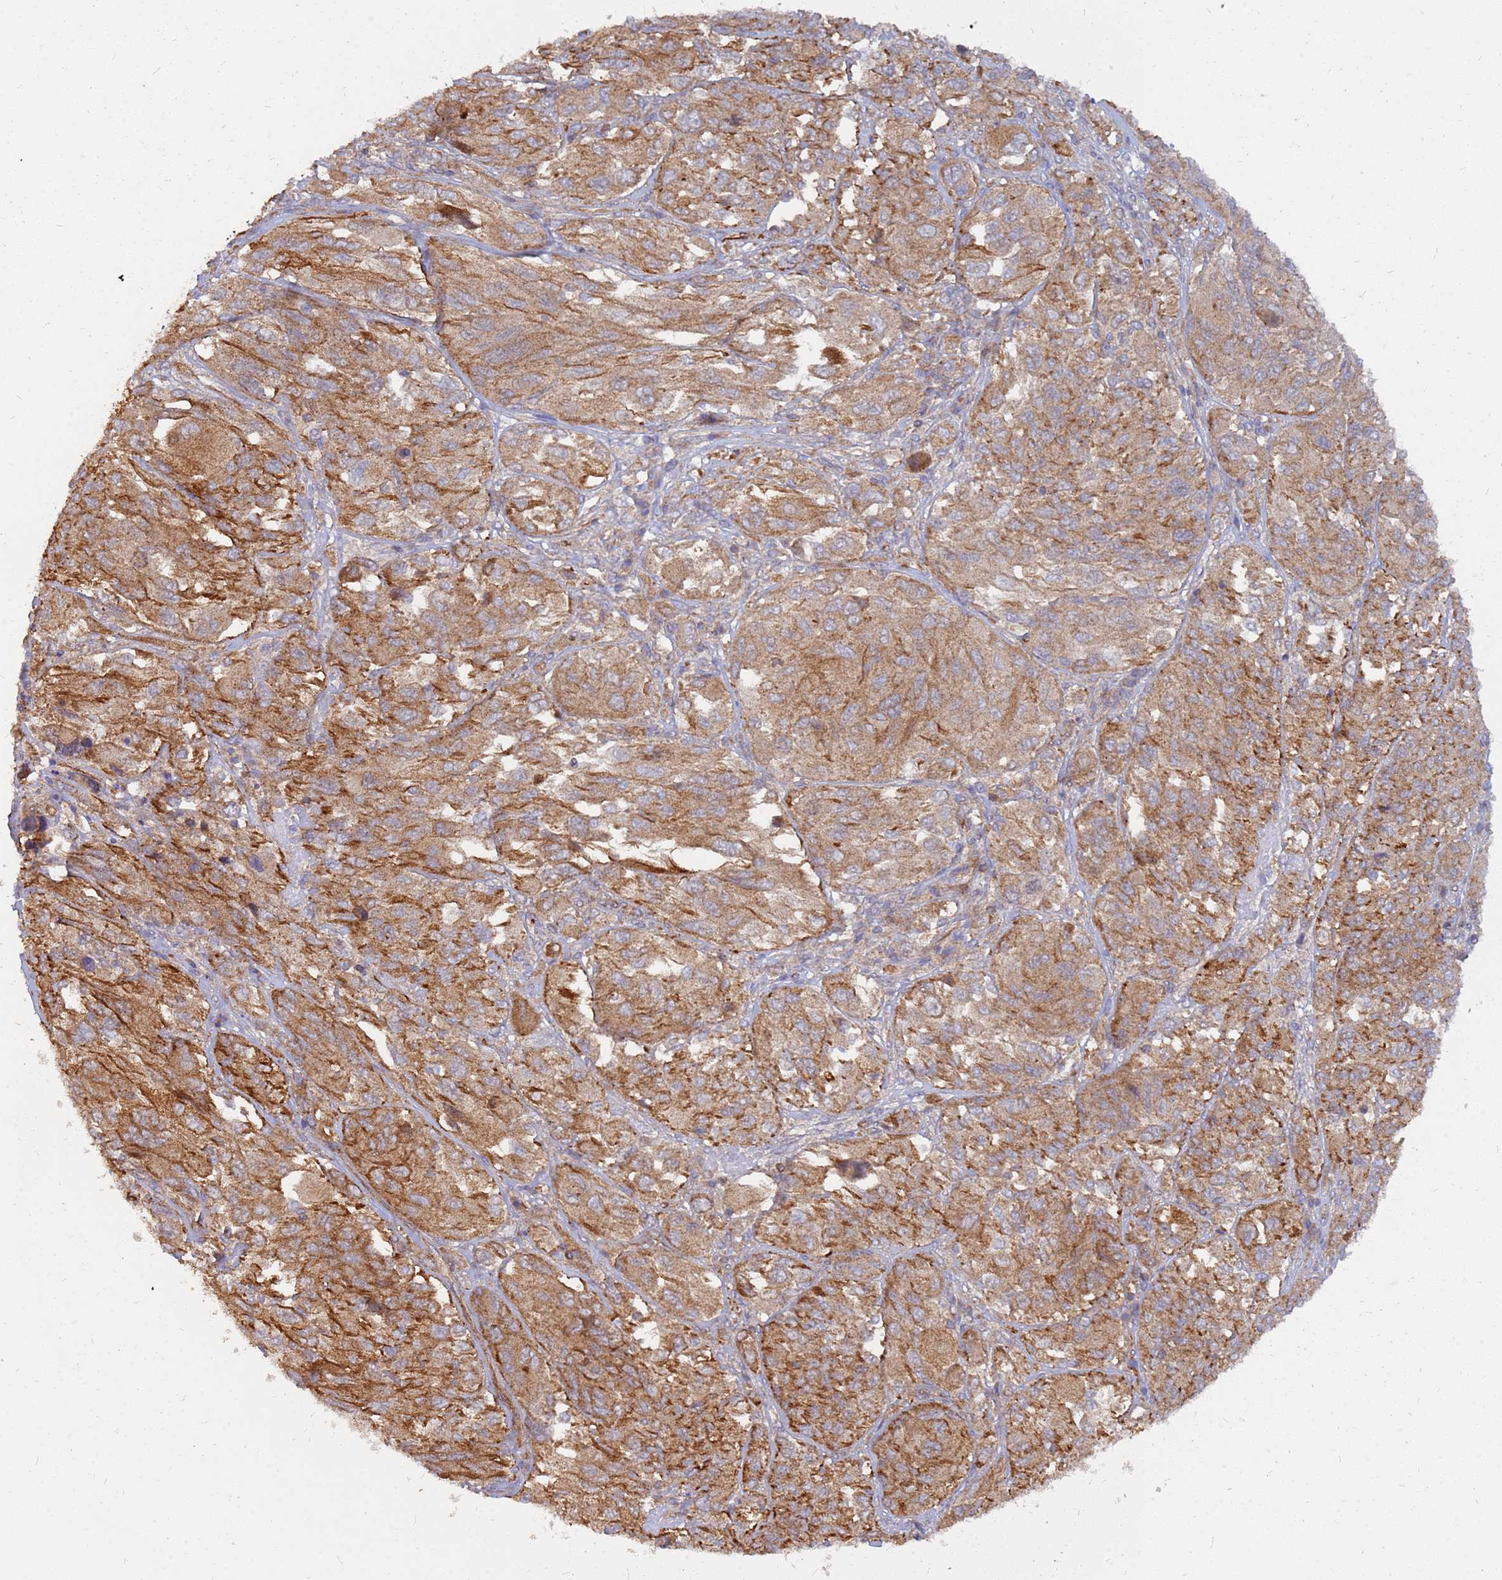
{"staining": {"intensity": "moderate", "quantity": ">75%", "location": "cytoplasmic/membranous"}, "tissue": "melanoma", "cell_type": "Tumor cells", "image_type": "cancer", "snomed": [{"axis": "morphology", "description": "Malignant melanoma, NOS"}, {"axis": "topography", "description": "Skin"}], "caption": "About >75% of tumor cells in human melanoma reveal moderate cytoplasmic/membranous protein positivity as visualized by brown immunohistochemical staining.", "gene": "CDC34", "patient": {"sex": "female", "age": 91}}